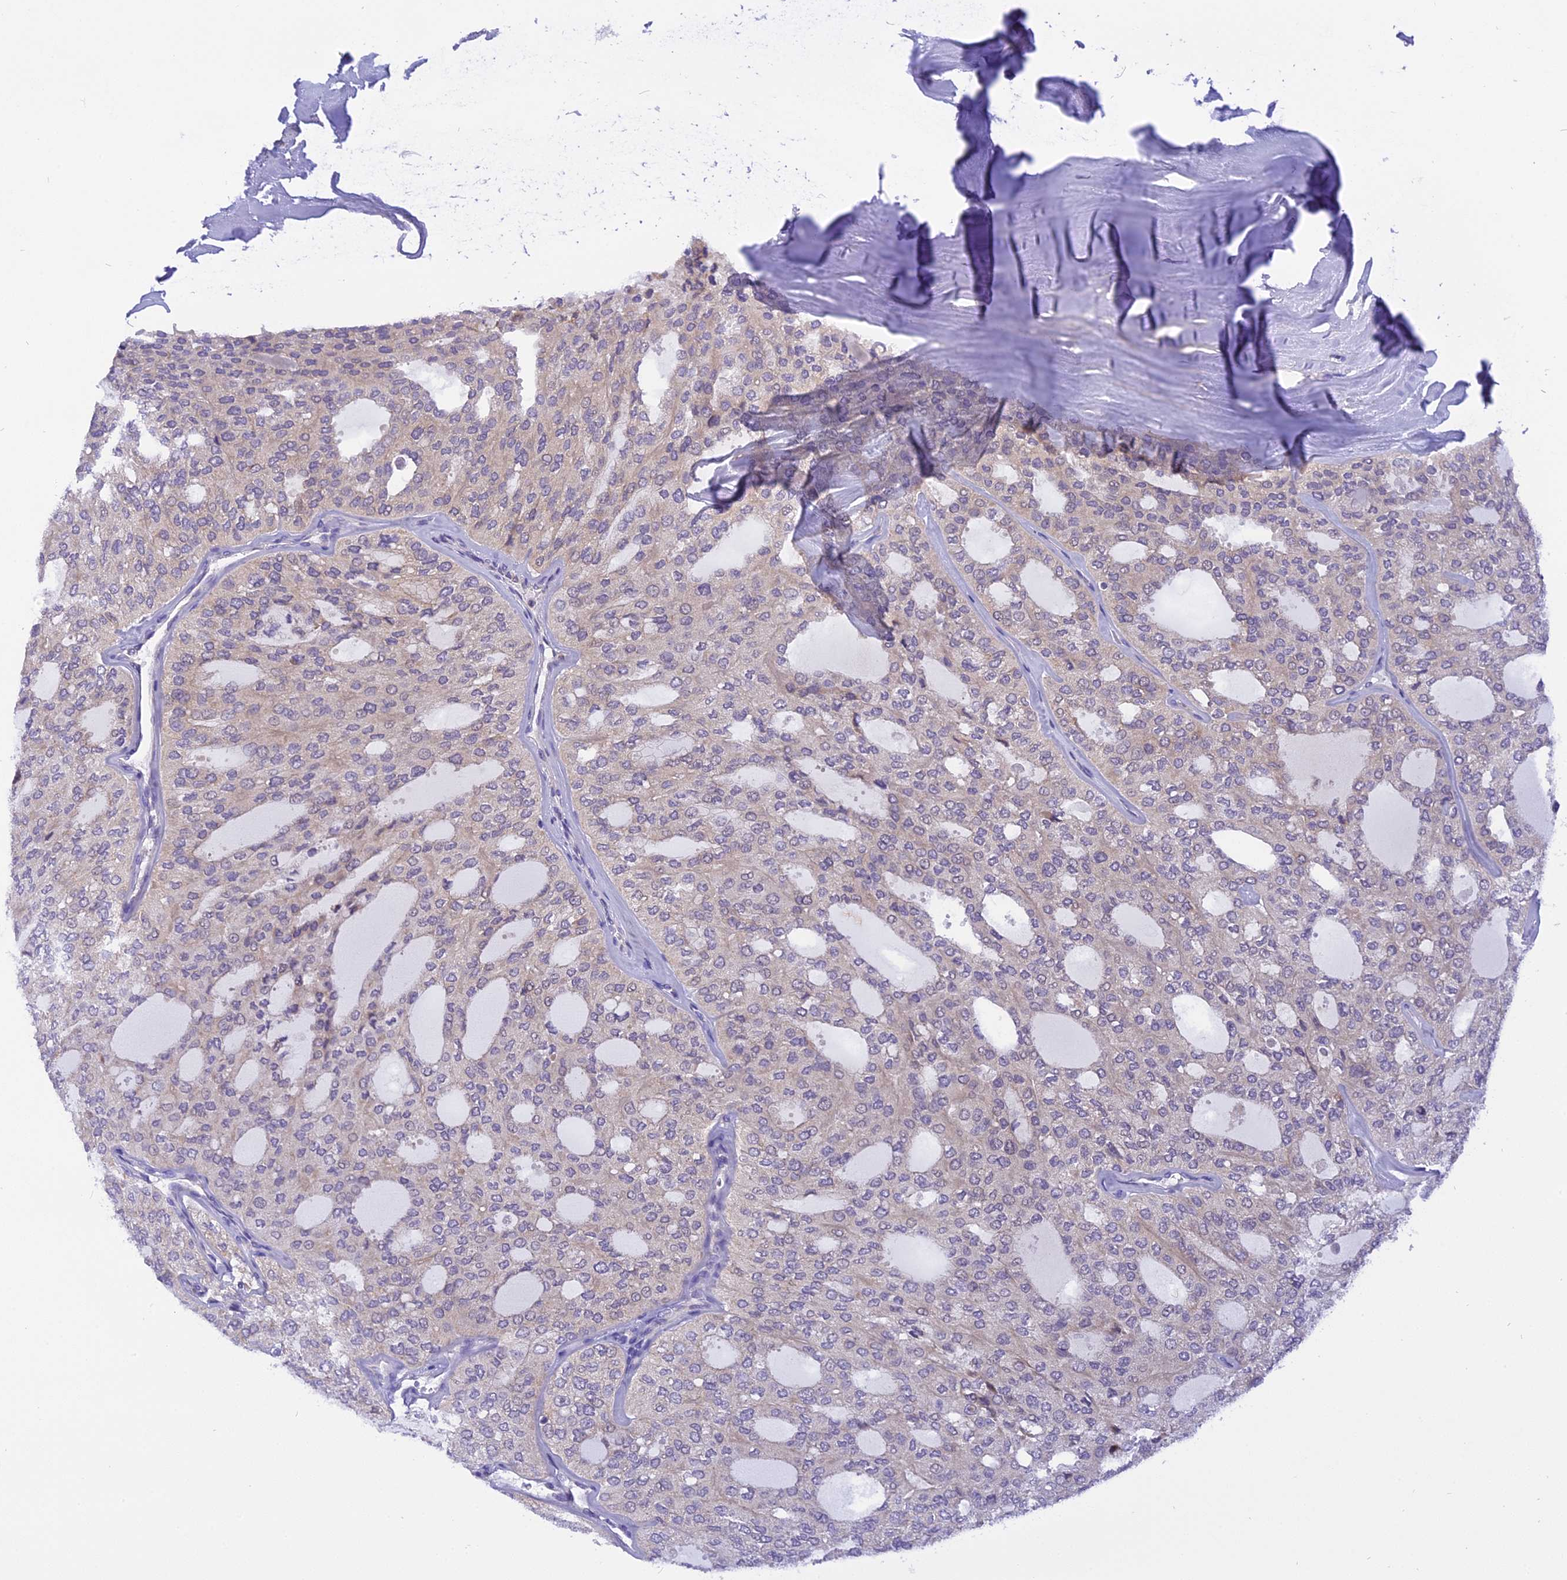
{"staining": {"intensity": "weak", "quantity": "<25%", "location": "cytoplasmic/membranous"}, "tissue": "thyroid cancer", "cell_type": "Tumor cells", "image_type": "cancer", "snomed": [{"axis": "morphology", "description": "Follicular adenoma carcinoma, NOS"}, {"axis": "topography", "description": "Thyroid gland"}], "caption": "Immunohistochemical staining of human thyroid follicular adenoma carcinoma exhibits no significant positivity in tumor cells.", "gene": "TRIM3", "patient": {"sex": "male", "age": 75}}